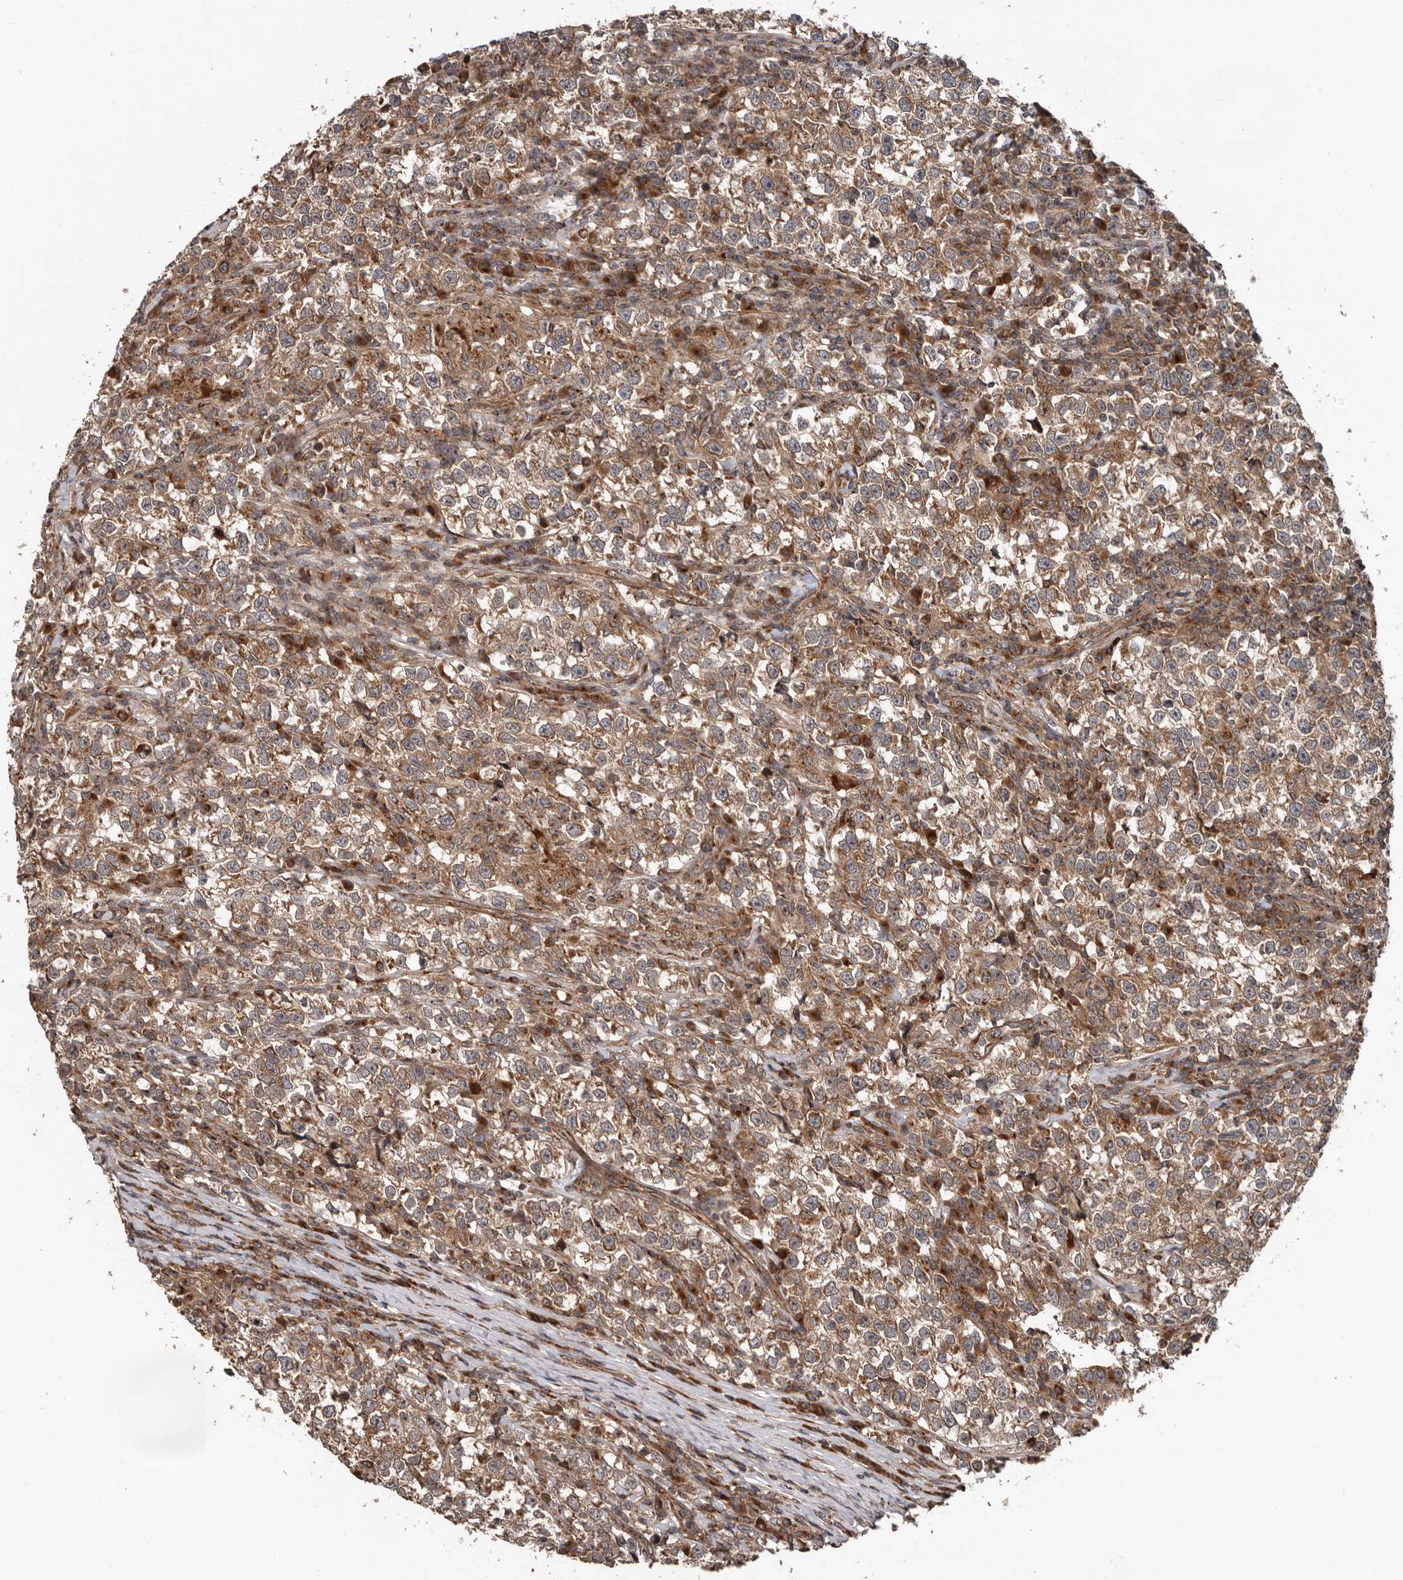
{"staining": {"intensity": "moderate", "quantity": ">75%", "location": "cytoplasmic/membranous"}, "tissue": "testis cancer", "cell_type": "Tumor cells", "image_type": "cancer", "snomed": [{"axis": "morphology", "description": "Normal tissue, NOS"}, {"axis": "morphology", "description": "Seminoma, NOS"}, {"axis": "topography", "description": "Testis"}], "caption": "This is an image of immunohistochemistry (IHC) staining of seminoma (testis), which shows moderate expression in the cytoplasmic/membranous of tumor cells.", "gene": "CCDC190", "patient": {"sex": "male", "age": 43}}